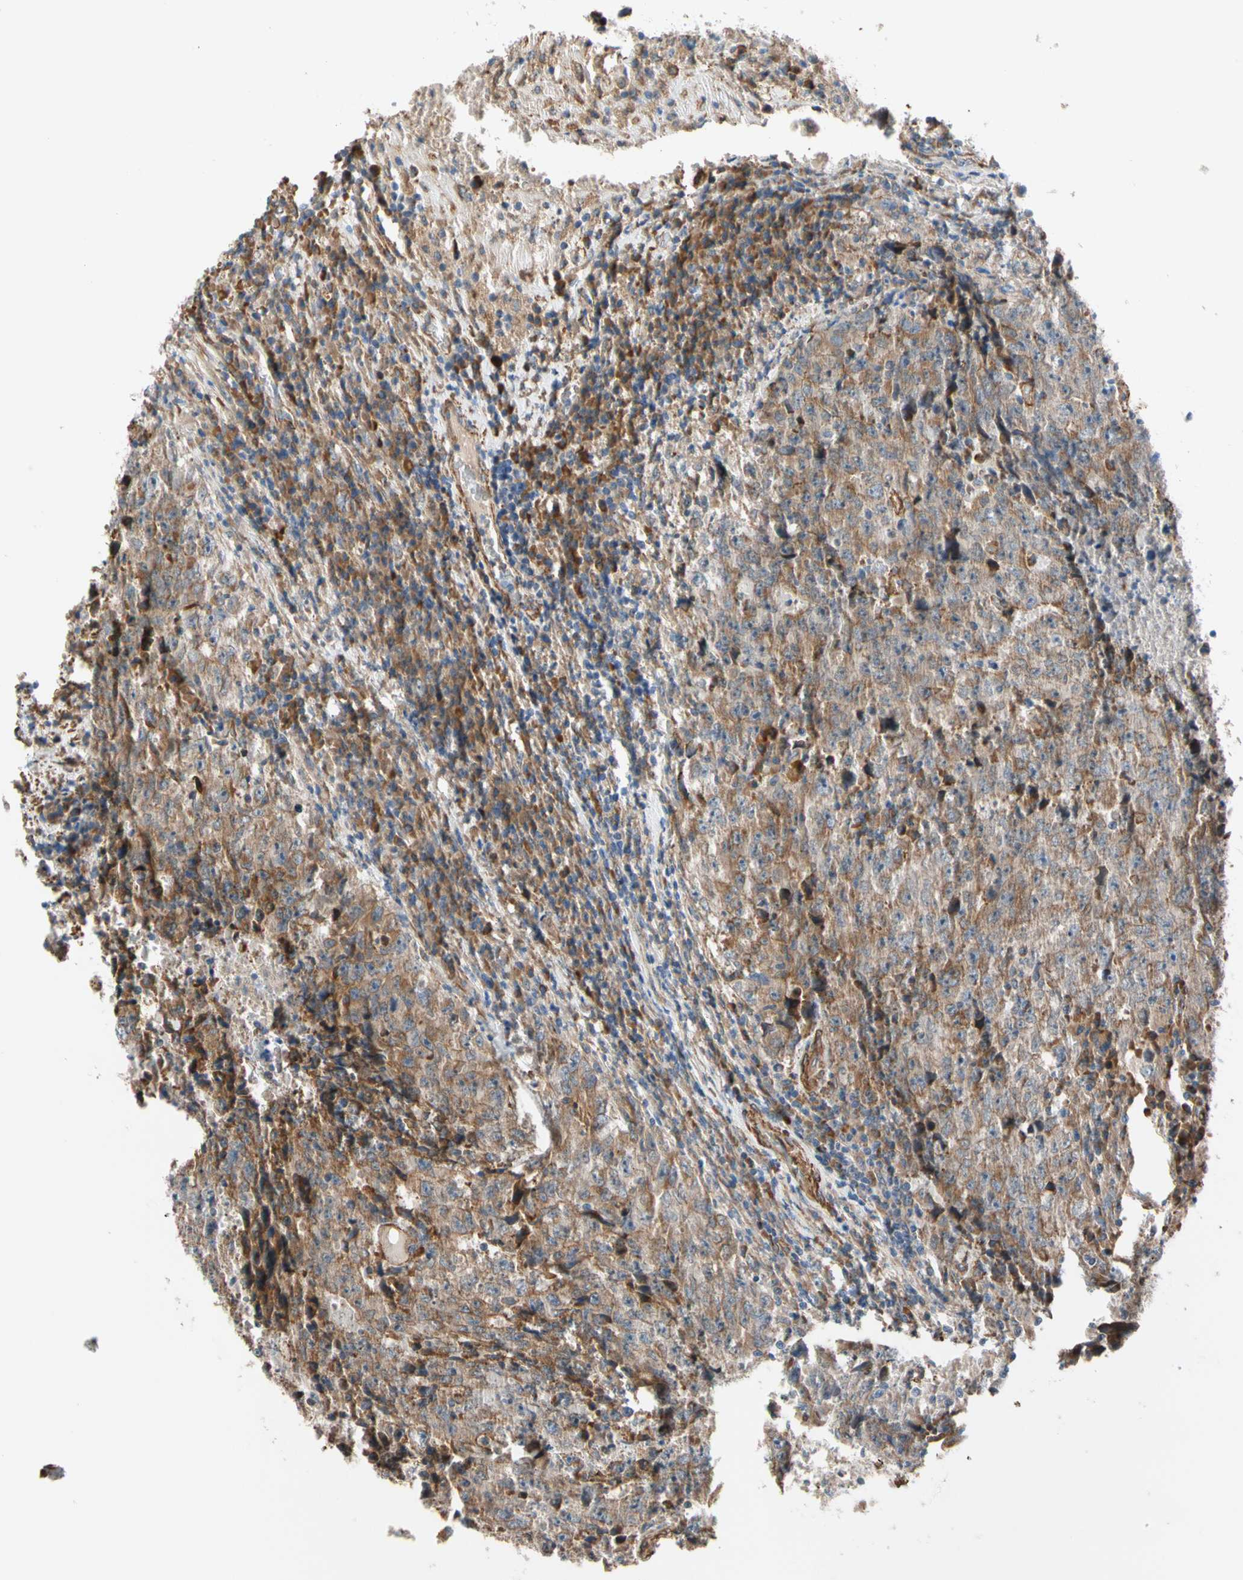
{"staining": {"intensity": "moderate", "quantity": ">75%", "location": "cytoplasmic/membranous"}, "tissue": "testis cancer", "cell_type": "Tumor cells", "image_type": "cancer", "snomed": [{"axis": "morphology", "description": "Necrosis, NOS"}, {"axis": "morphology", "description": "Carcinoma, Embryonal, NOS"}, {"axis": "topography", "description": "Testis"}], "caption": "Embryonal carcinoma (testis) was stained to show a protein in brown. There is medium levels of moderate cytoplasmic/membranous staining in approximately >75% of tumor cells.", "gene": "LIMK2", "patient": {"sex": "male", "age": 19}}